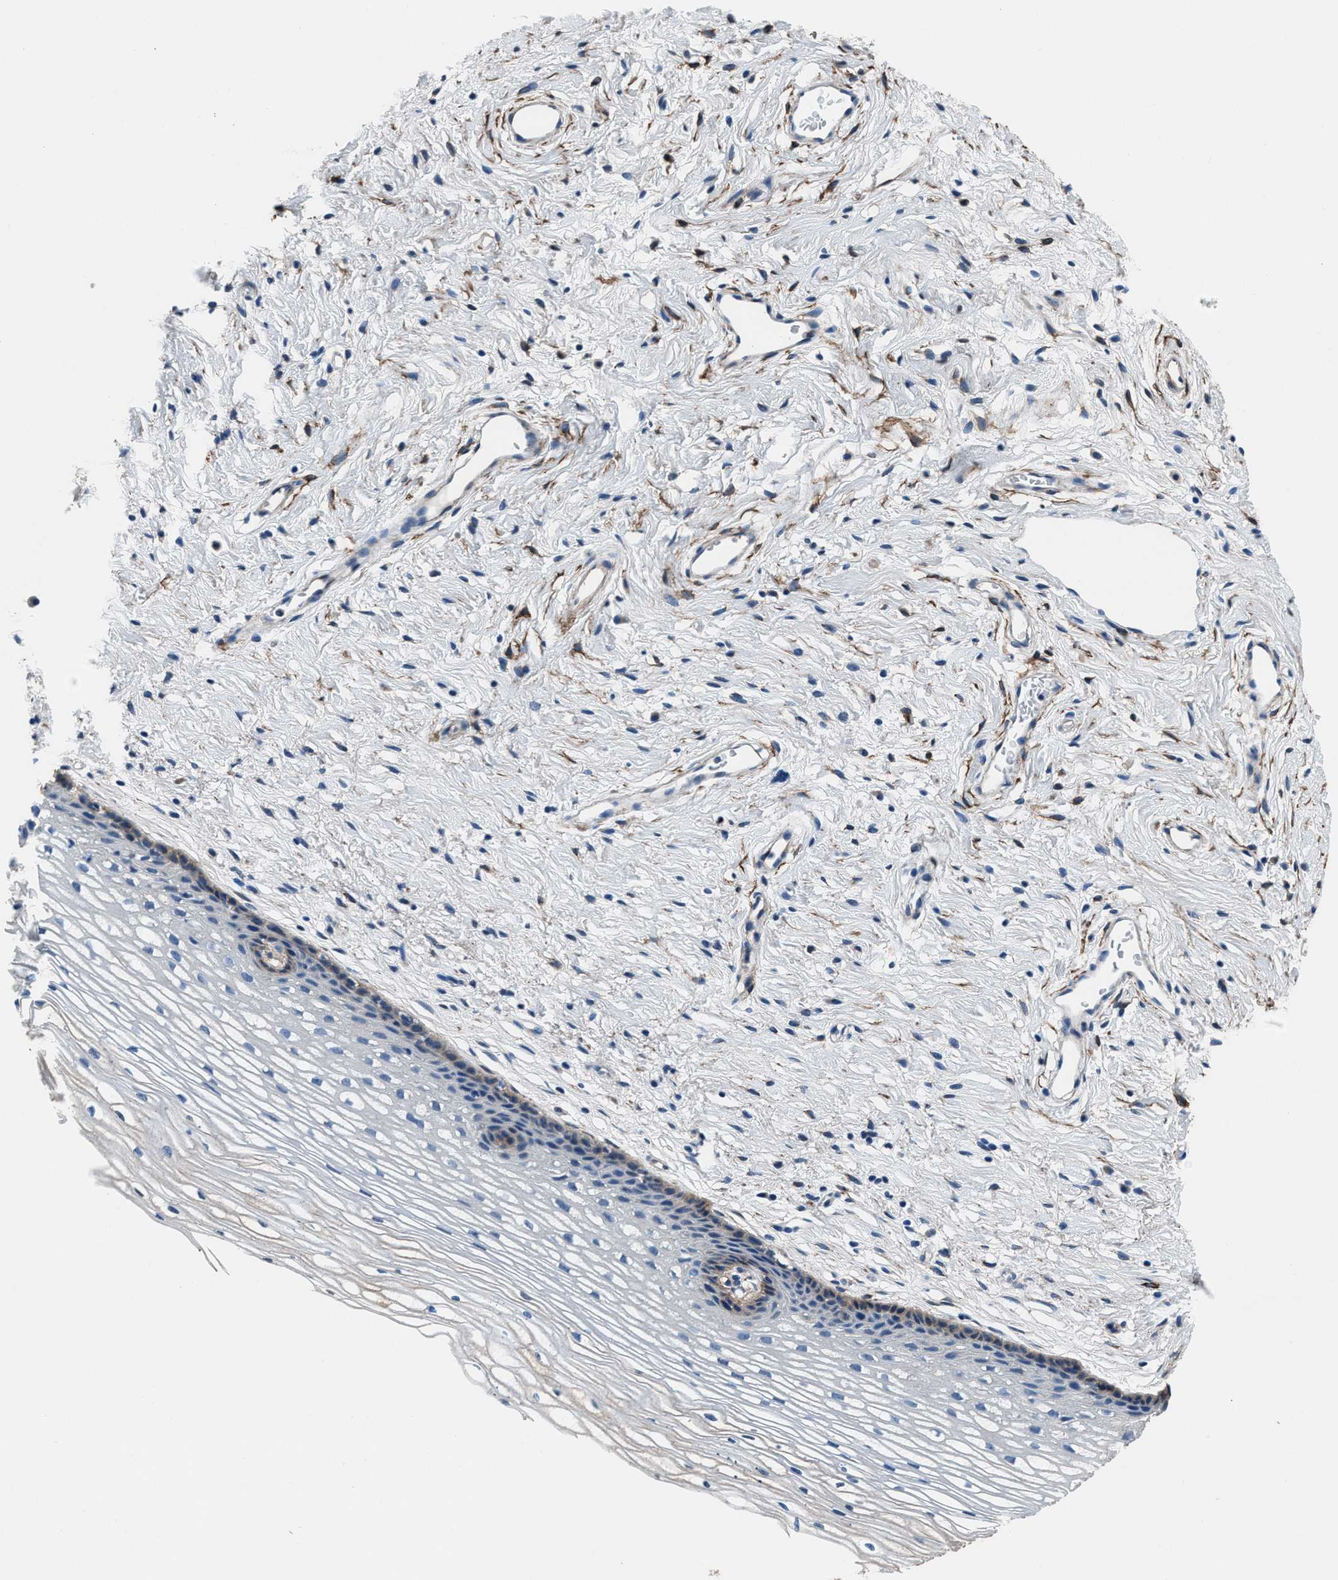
{"staining": {"intensity": "negative", "quantity": "none", "location": "none"}, "tissue": "cervix", "cell_type": "Glandular cells", "image_type": "normal", "snomed": [{"axis": "morphology", "description": "Normal tissue, NOS"}, {"axis": "topography", "description": "Cervix"}], "caption": "High power microscopy photomicrograph of an IHC photomicrograph of normal cervix, revealing no significant positivity in glandular cells.", "gene": "PRTFDC1", "patient": {"sex": "female", "age": 77}}